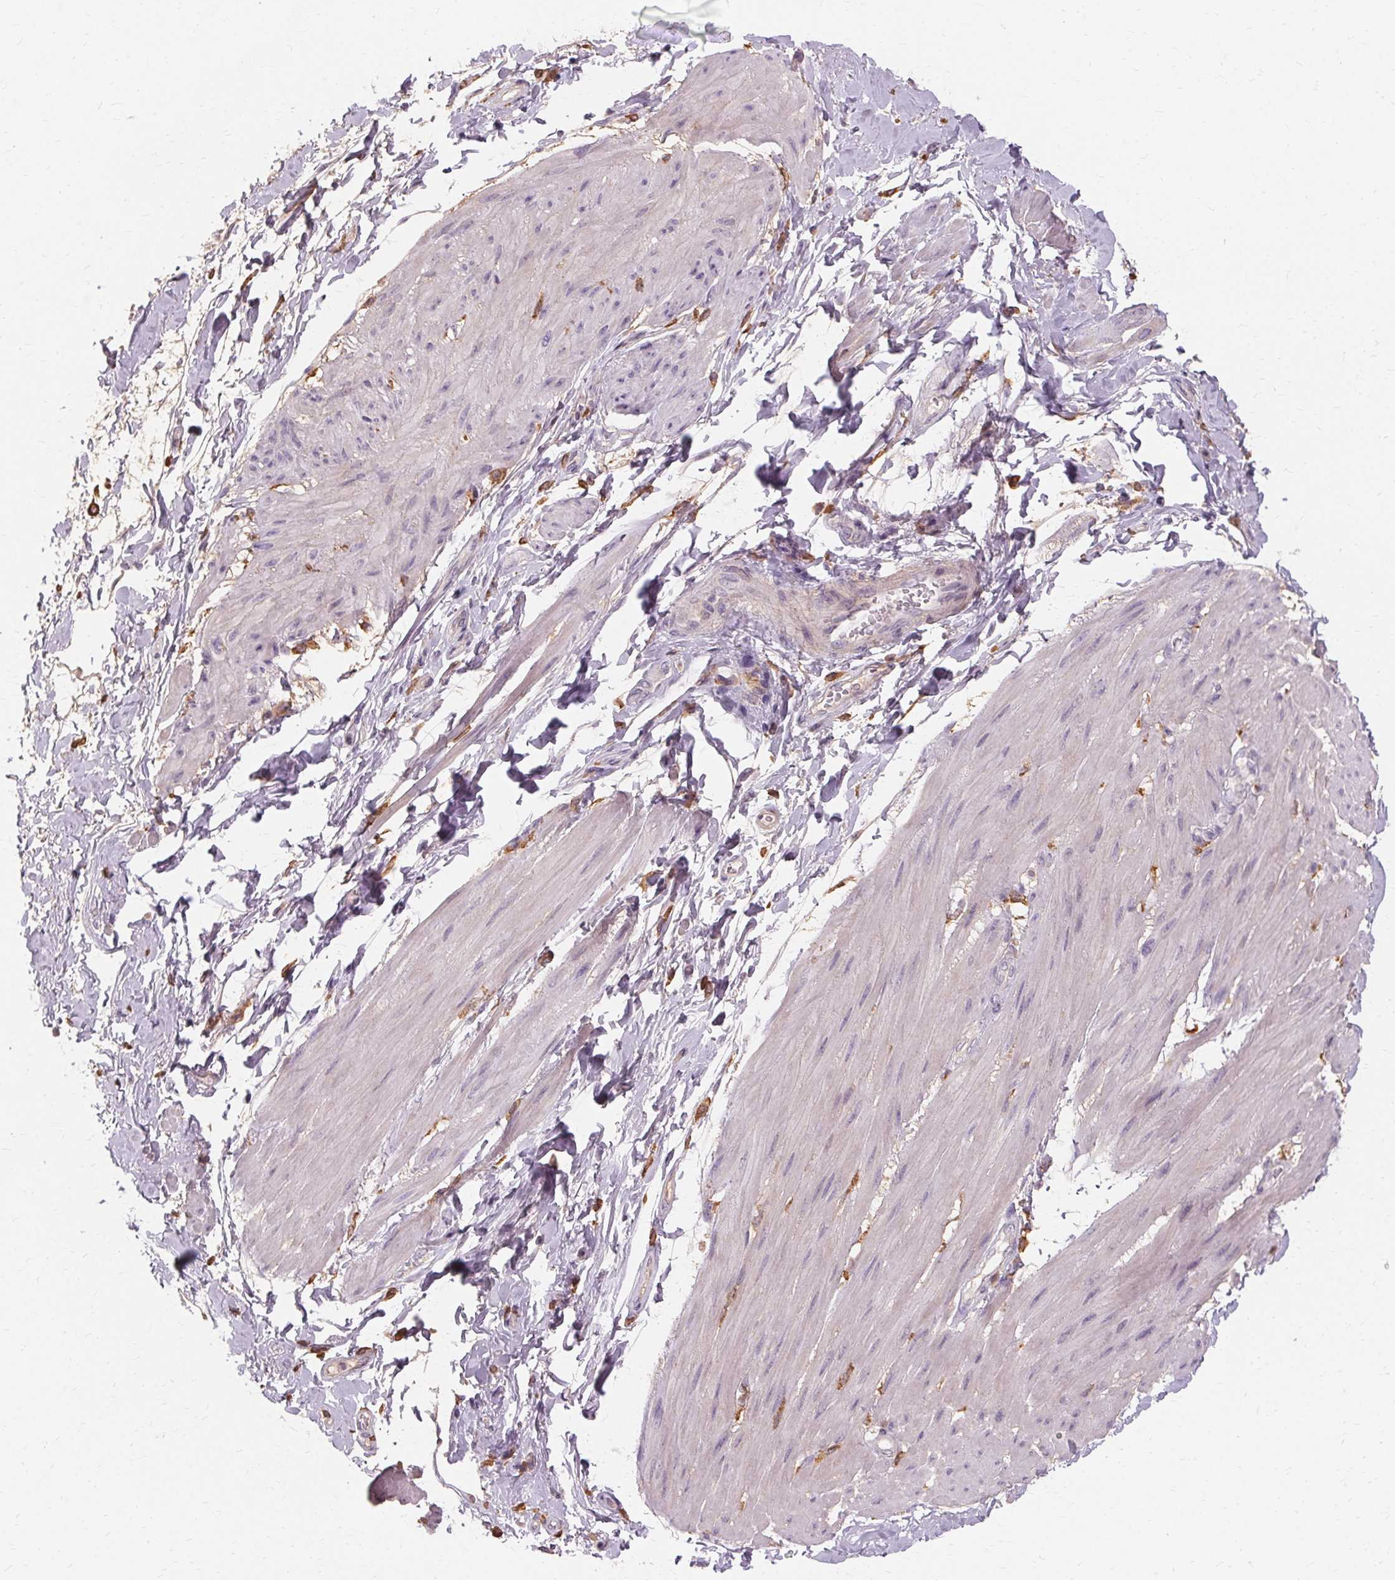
{"staining": {"intensity": "weak", "quantity": ">75%", "location": "cytoplasmic/membranous"}, "tissue": "adipose tissue", "cell_type": "Adipocytes", "image_type": "normal", "snomed": [{"axis": "morphology", "description": "Normal tissue, NOS"}, {"axis": "topography", "description": "Urinary bladder"}, {"axis": "topography", "description": "Peripheral nerve tissue"}], "caption": "Protein expression analysis of benign human adipose tissue reveals weak cytoplasmic/membranous positivity in about >75% of adipocytes.", "gene": "IFNGR1", "patient": {"sex": "female", "age": 60}}